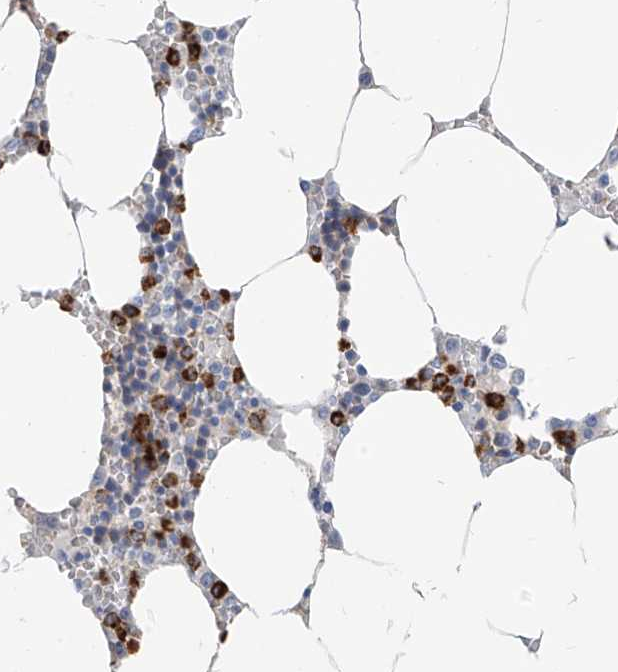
{"staining": {"intensity": "strong", "quantity": "<25%", "location": "cytoplasmic/membranous"}, "tissue": "bone marrow", "cell_type": "Hematopoietic cells", "image_type": "normal", "snomed": [{"axis": "morphology", "description": "Normal tissue, NOS"}, {"axis": "topography", "description": "Bone marrow"}], "caption": "Approximately <25% of hematopoietic cells in normal human bone marrow reveal strong cytoplasmic/membranous protein positivity as visualized by brown immunohistochemical staining.", "gene": "PAFAH1B3", "patient": {"sex": "male", "age": 70}}